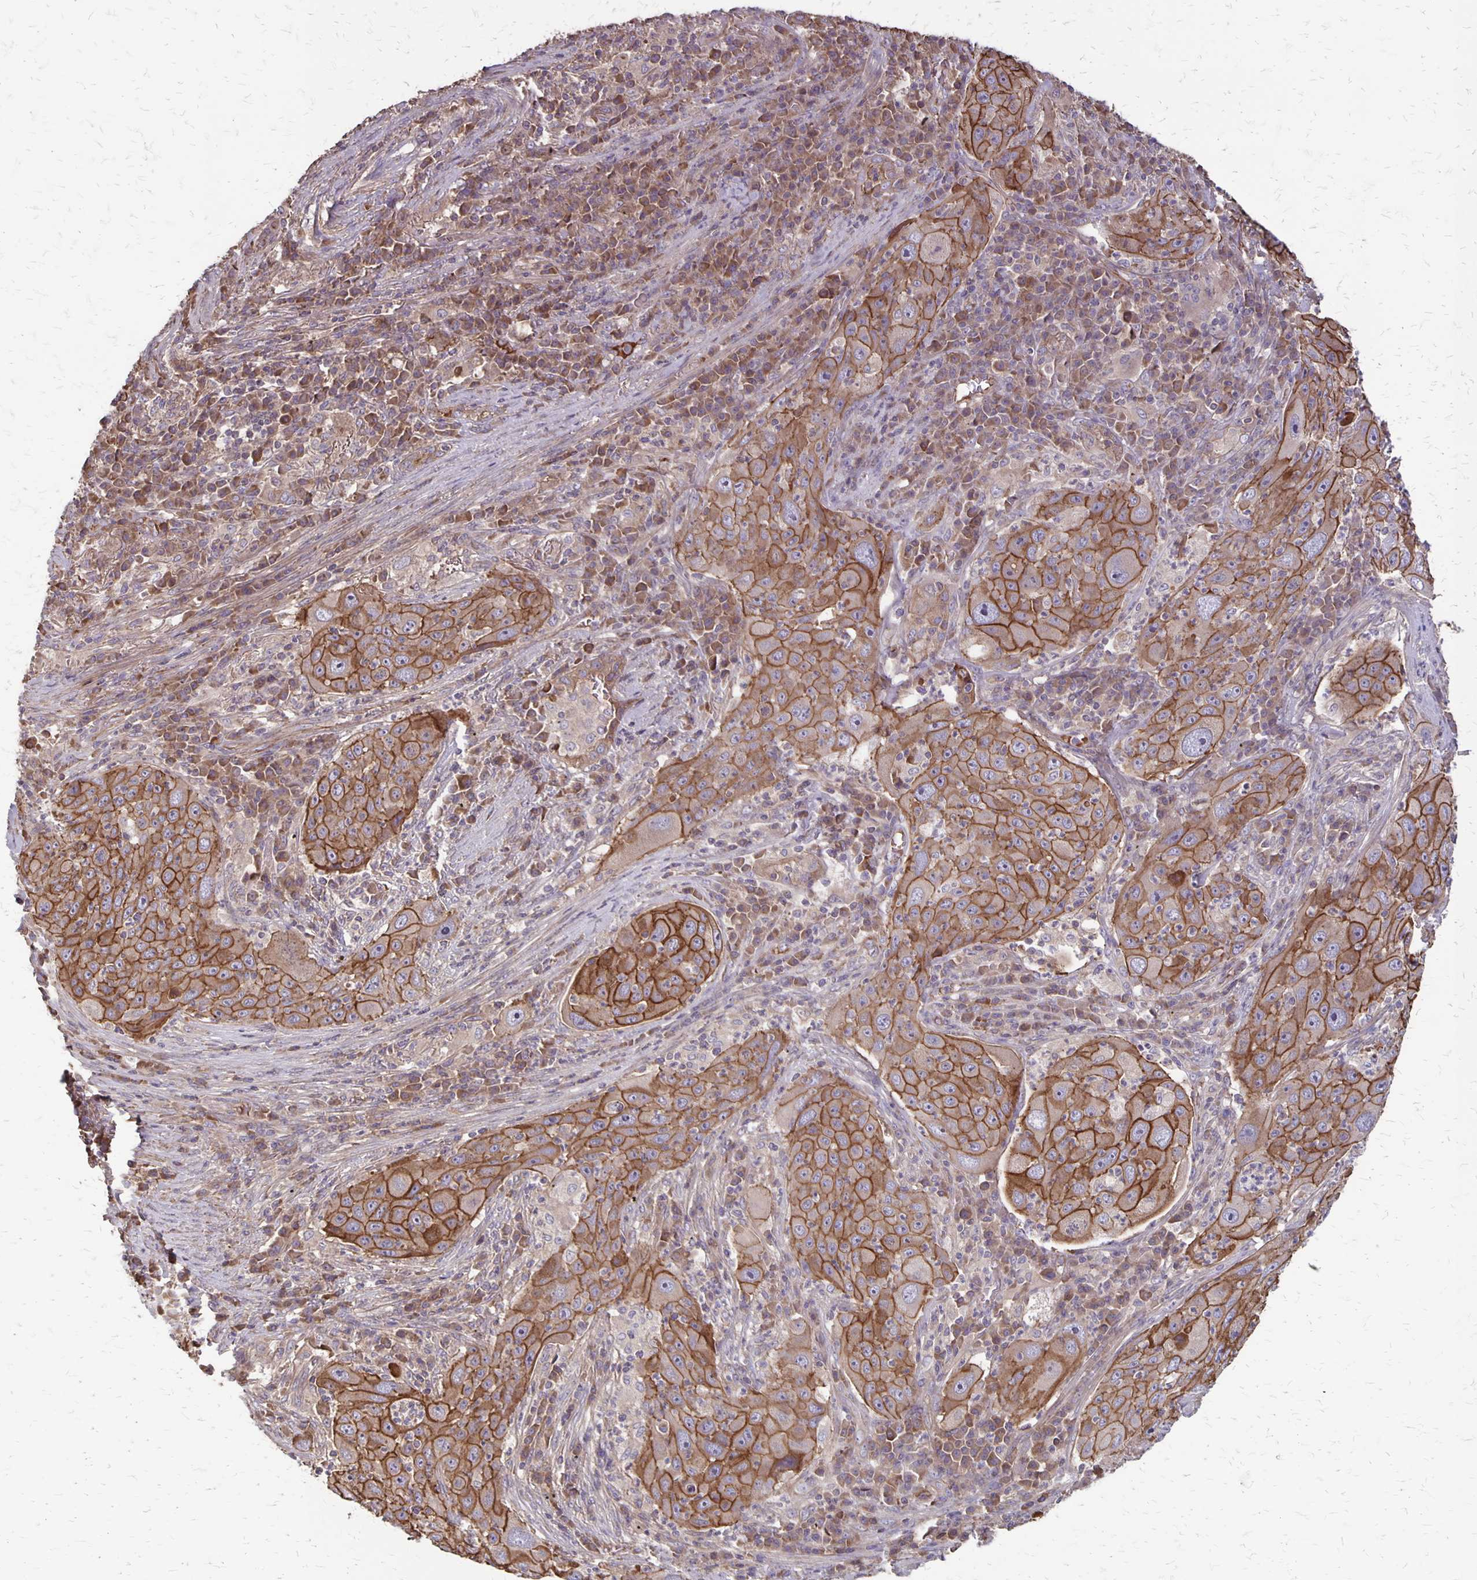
{"staining": {"intensity": "moderate", "quantity": ">75%", "location": "cytoplasmic/membranous"}, "tissue": "lung cancer", "cell_type": "Tumor cells", "image_type": "cancer", "snomed": [{"axis": "morphology", "description": "Squamous cell carcinoma, NOS"}, {"axis": "topography", "description": "Lung"}], "caption": "This micrograph exhibits lung squamous cell carcinoma stained with IHC to label a protein in brown. The cytoplasmic/membranous of tumor cells show moderate positivity for the protein. Nuclei are counter-stained blue.", "gene": "PROM2", "patient": {"sex": "female", "age": 59}}